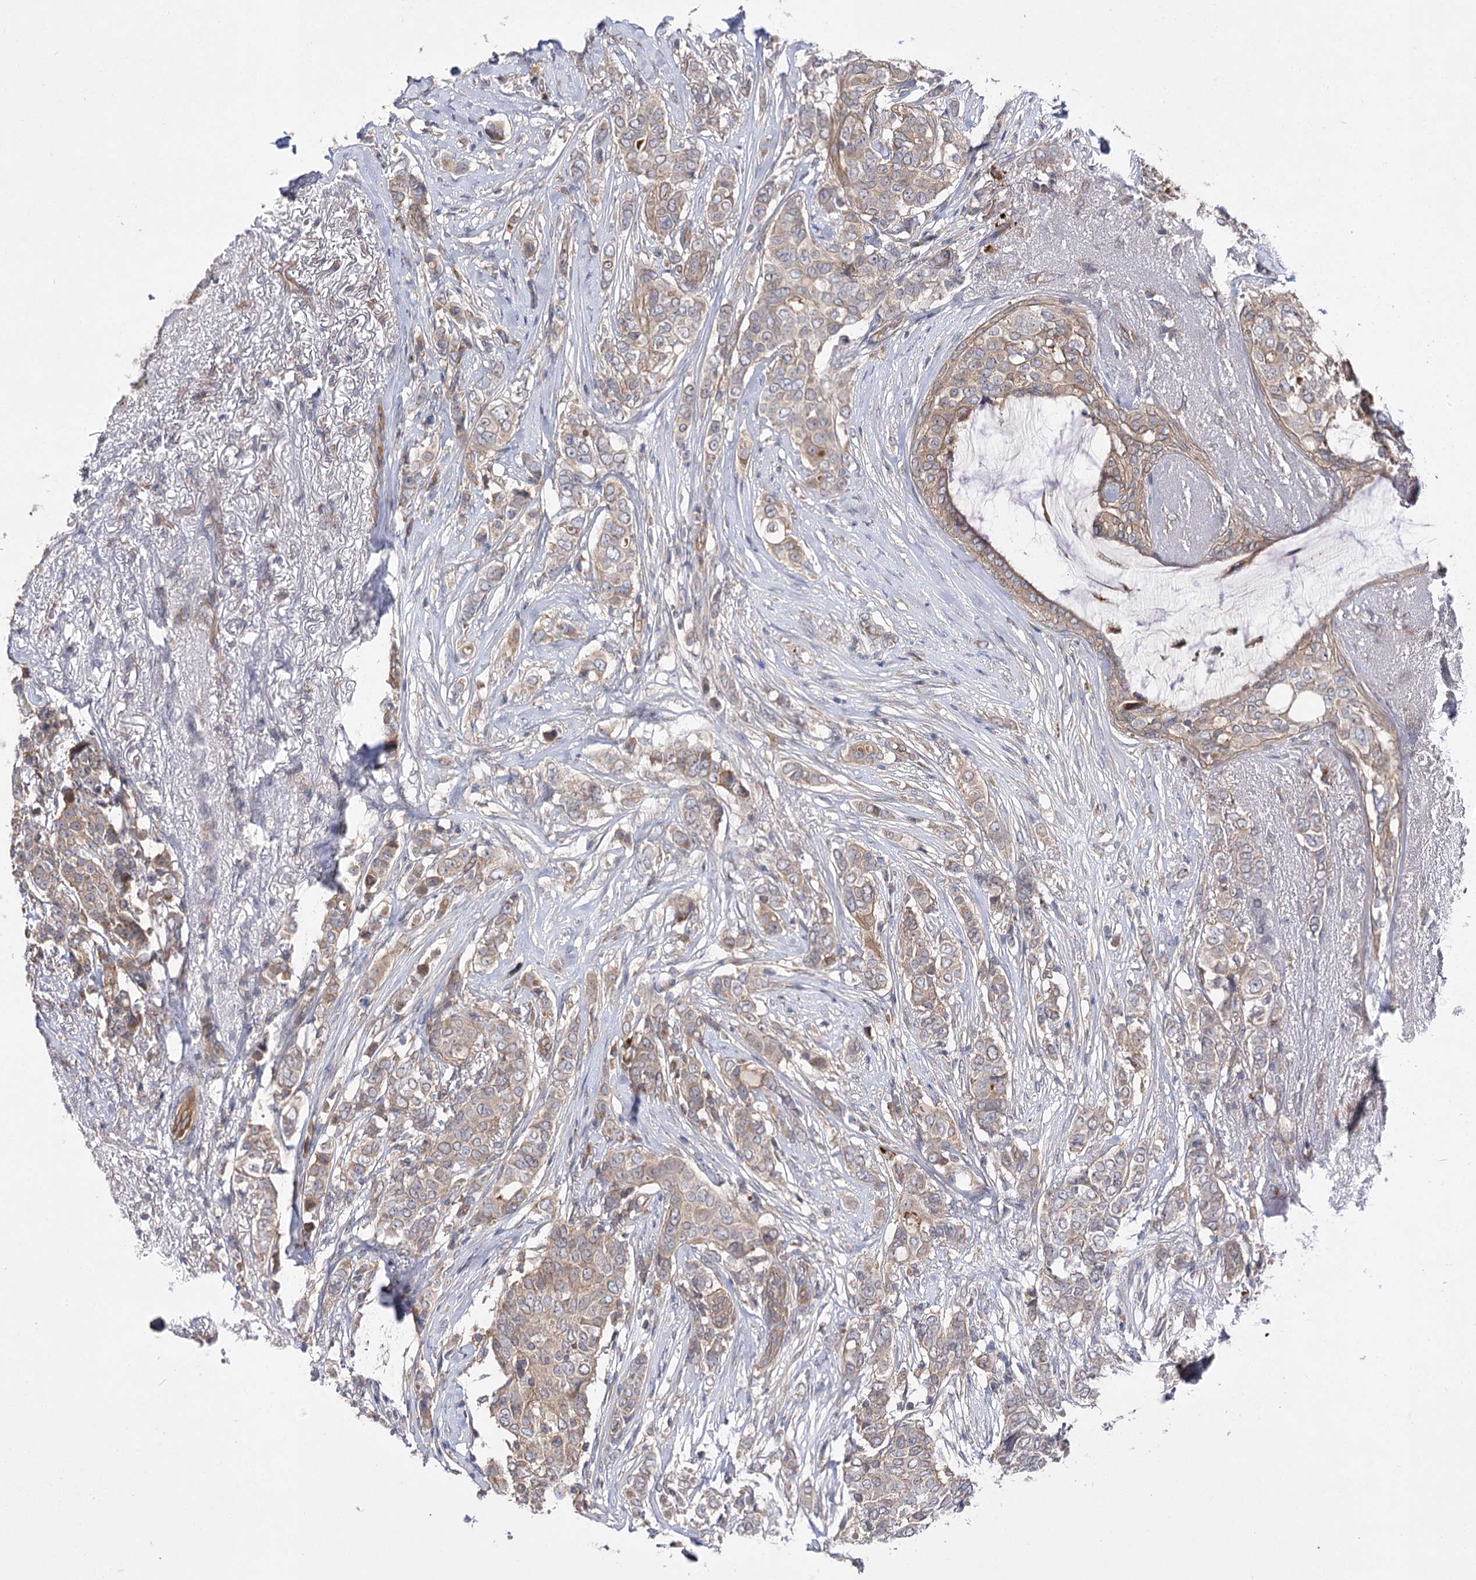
{"staining": {"intensity": "moderate", "quantity": ">75%", "location": "cytoplasmic/membranous"}, "tissue": "breast cancer", "cell_type": "Tumor cells", "image_type": "cancer", "snomed": [{"axis": "morphology", "description": "Lobular carcinoma"}, {"axis": "topography", "description": "Breast"}], "caption": "Lobular carcinoma (breast) stained with DAB (3,3'-diaminobenzidine) immunohistochemistry (IHC) displays medium levels of moderate cytoplasmic/membranous staining in about >75% of tumor cells.", "gene": "BCR", "patient": {"sex": "female", "age": 51}}